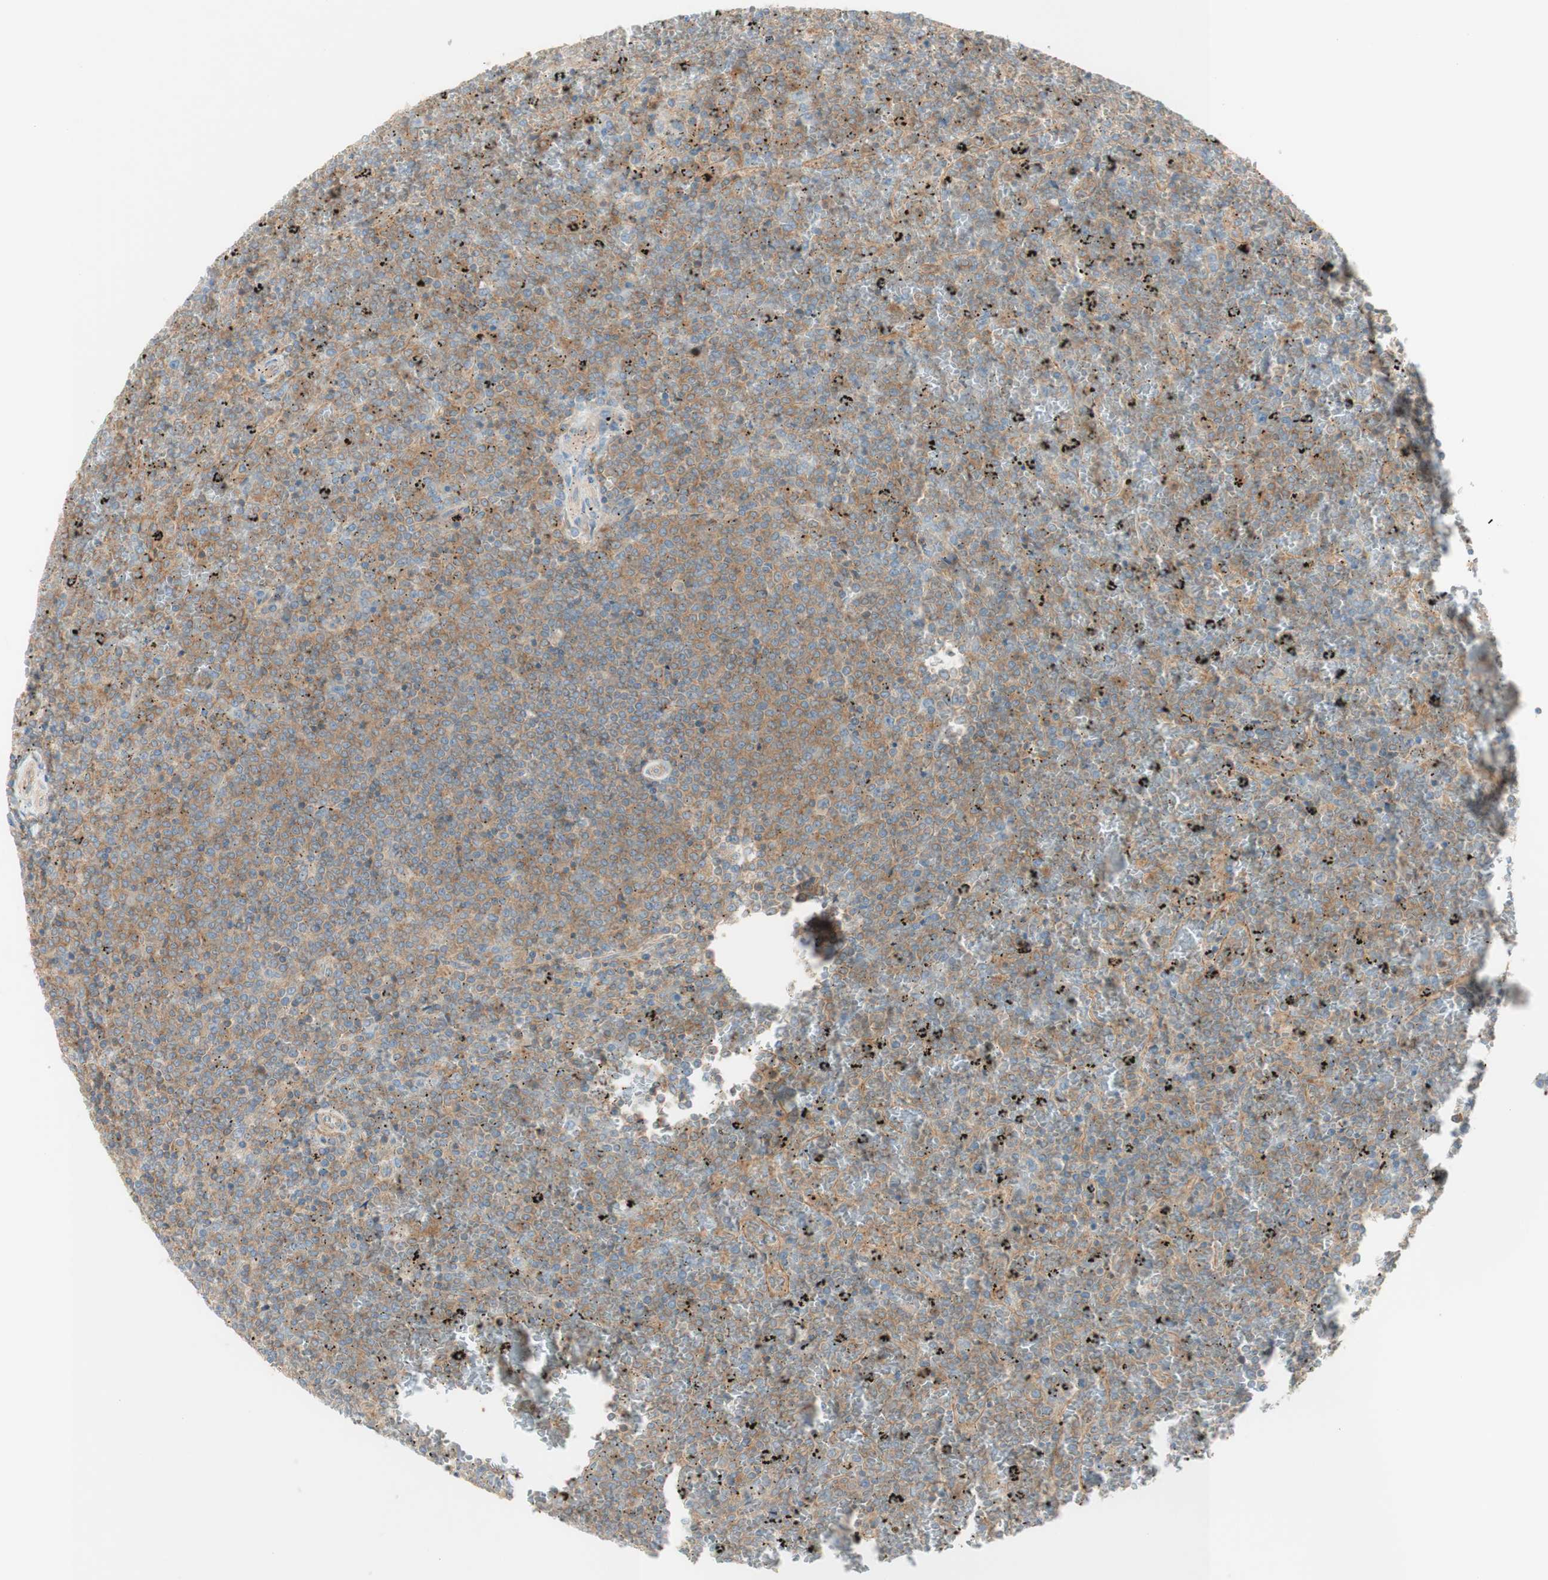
{"staining": {"intensity": "moderate", "quantity": ">75%", "location": "cytoplasmic/membranous"}, "tissue": "lymphoma", "cell_type": "Tumor cells", "image_type": "cancer", "snomed": [{"axis": "morphology", "description": "Malignant lymphoma, non-Hodgkin's type, Low grade"}, {"axis": "topography", "description": "Spleen"}], "caption": "Moderate cytoplasmic/membranous expression for a protein is seen in approximately >75% of tumor cells of low-grade malignant lymphoma, non-Hodgkin's type using immunohistochemistry.", "gene": "IKBKG", "patient": {"sex": "female", "age": 77}}